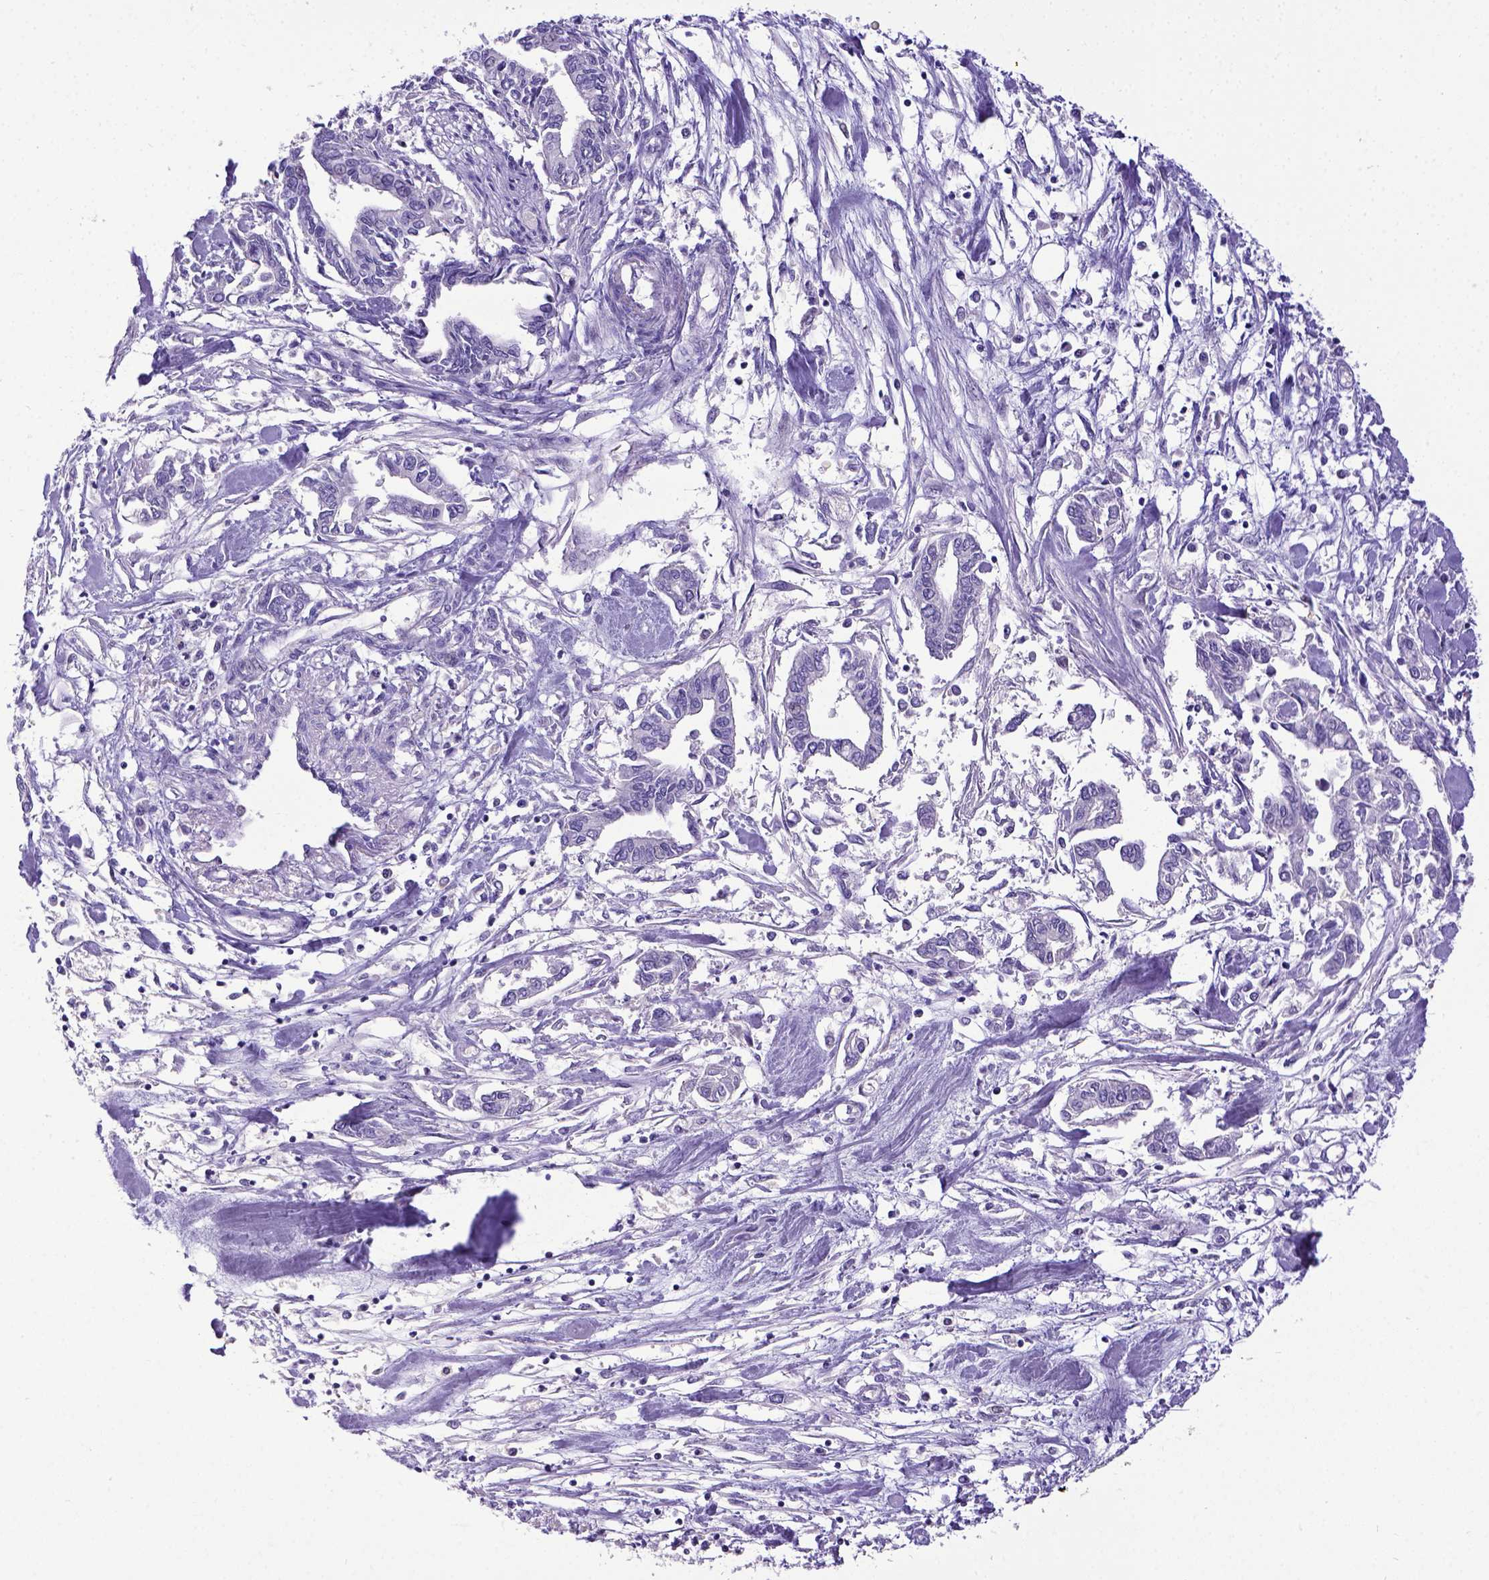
{"staining": {"intensity": "negative", "quantity": "none", "location": "none"}, "tissue": "pancreatic cancer", "cell_type": "Tumor cells", "image_type": "cancer", "snomed": [{"axis": "morphology", "description": "Adenocarcinoma, NOS"}, {"axis": "topography", "description": "Pancreas"}], "caption": "There is no significant positivity in tumor cells of adenocarcinoma (pancreatic). Brightfield microscopy of immunohistochemistry stained with DAB (brown) and hematoxylin (blue), captured at high magnification.", "gene": "ESR1", "patient": {"sex": "male", "age": 60}}